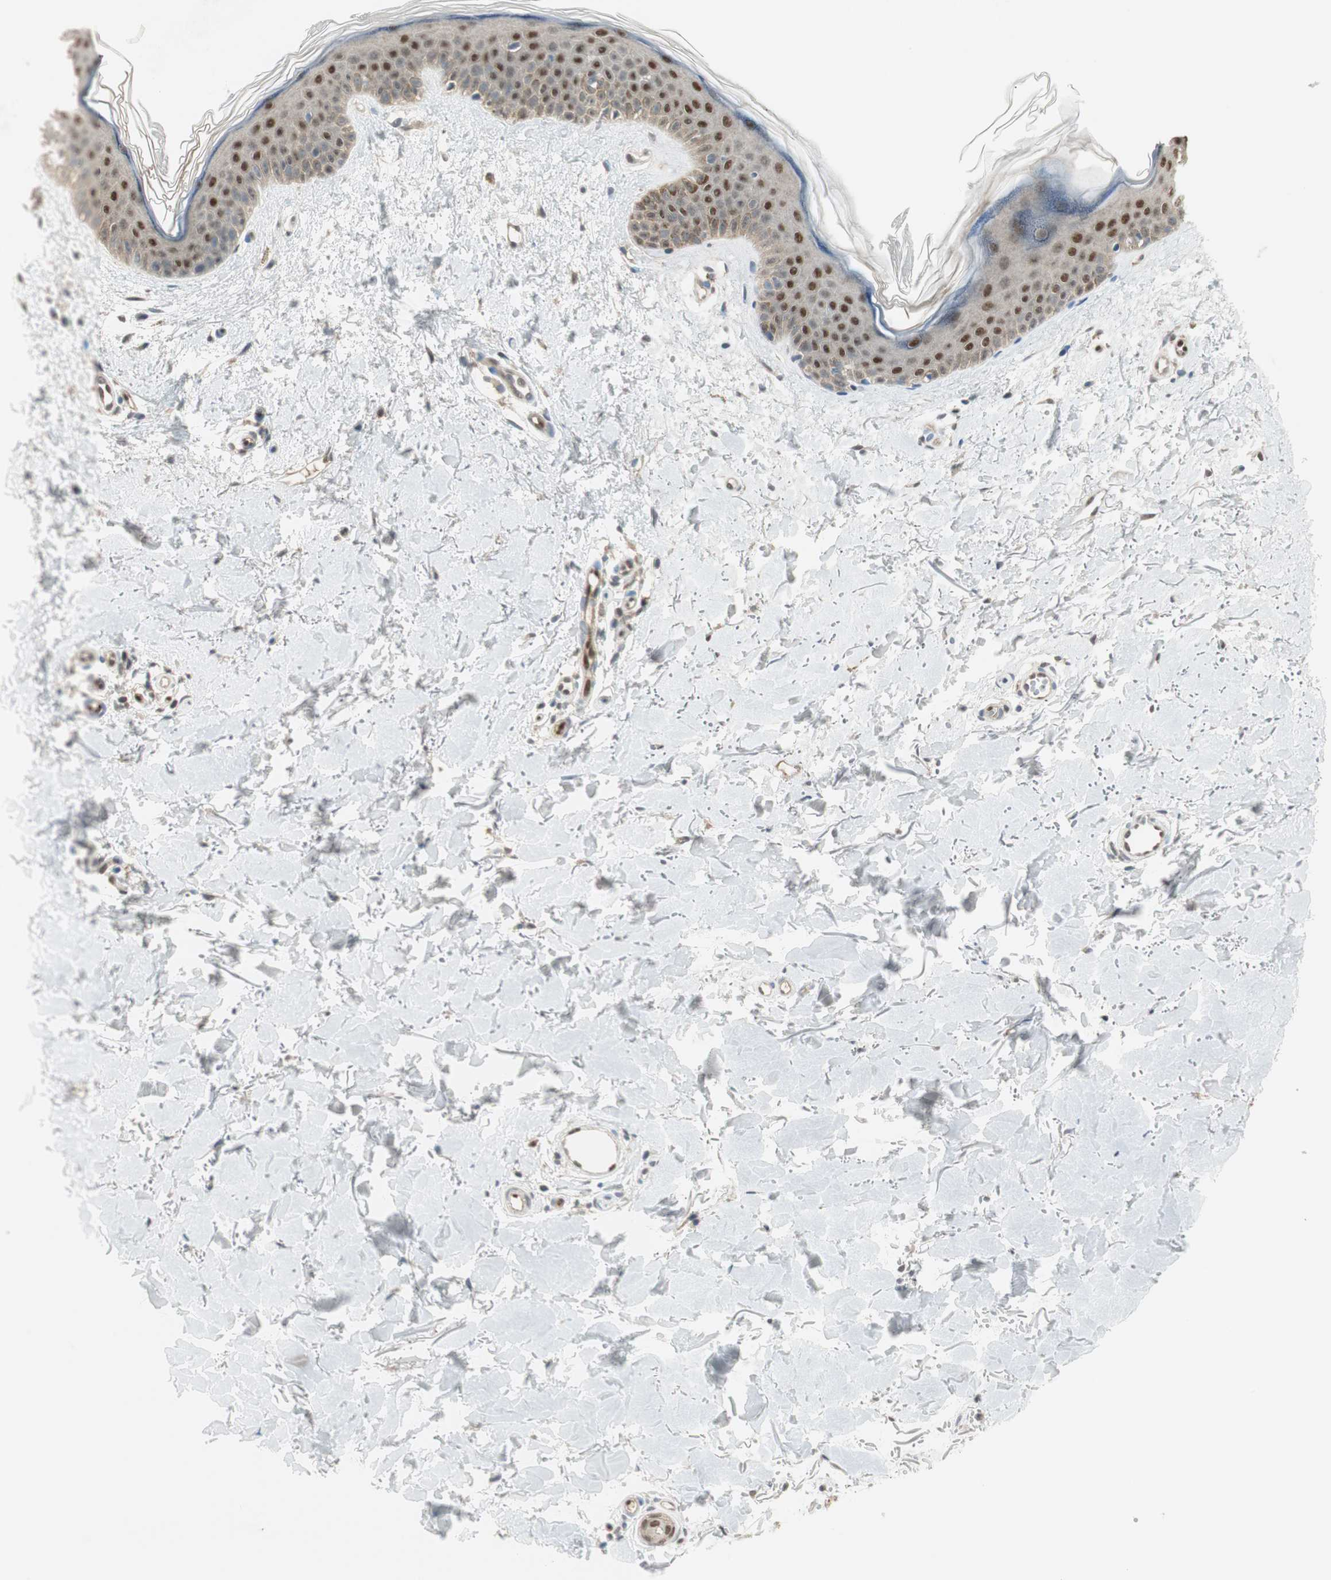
{"staining": {"intensity": "moderate", "quantity": "<25%", "location": "cytoplasmic/membranous"}, "tissue": "skin", "cell_type": "Fibroblasts", "image_type": "normal", "snomed": [{"axis": "morphology", "description": "Normal tissue, NOS"}, {"axis": "topography", "description": "Skin"}], "caption": "Immunohistochemistry of benign human skin displays low levels of moderate cytoplasmic/membranous positivity in about <25% of fibroblasts. (DAB (3,3'-diaminobenzidine) = brown stain, brightfield microscopy at high magnification).", "gene": "LTA4H", "patient": {"sex": "female", "age": 56}}